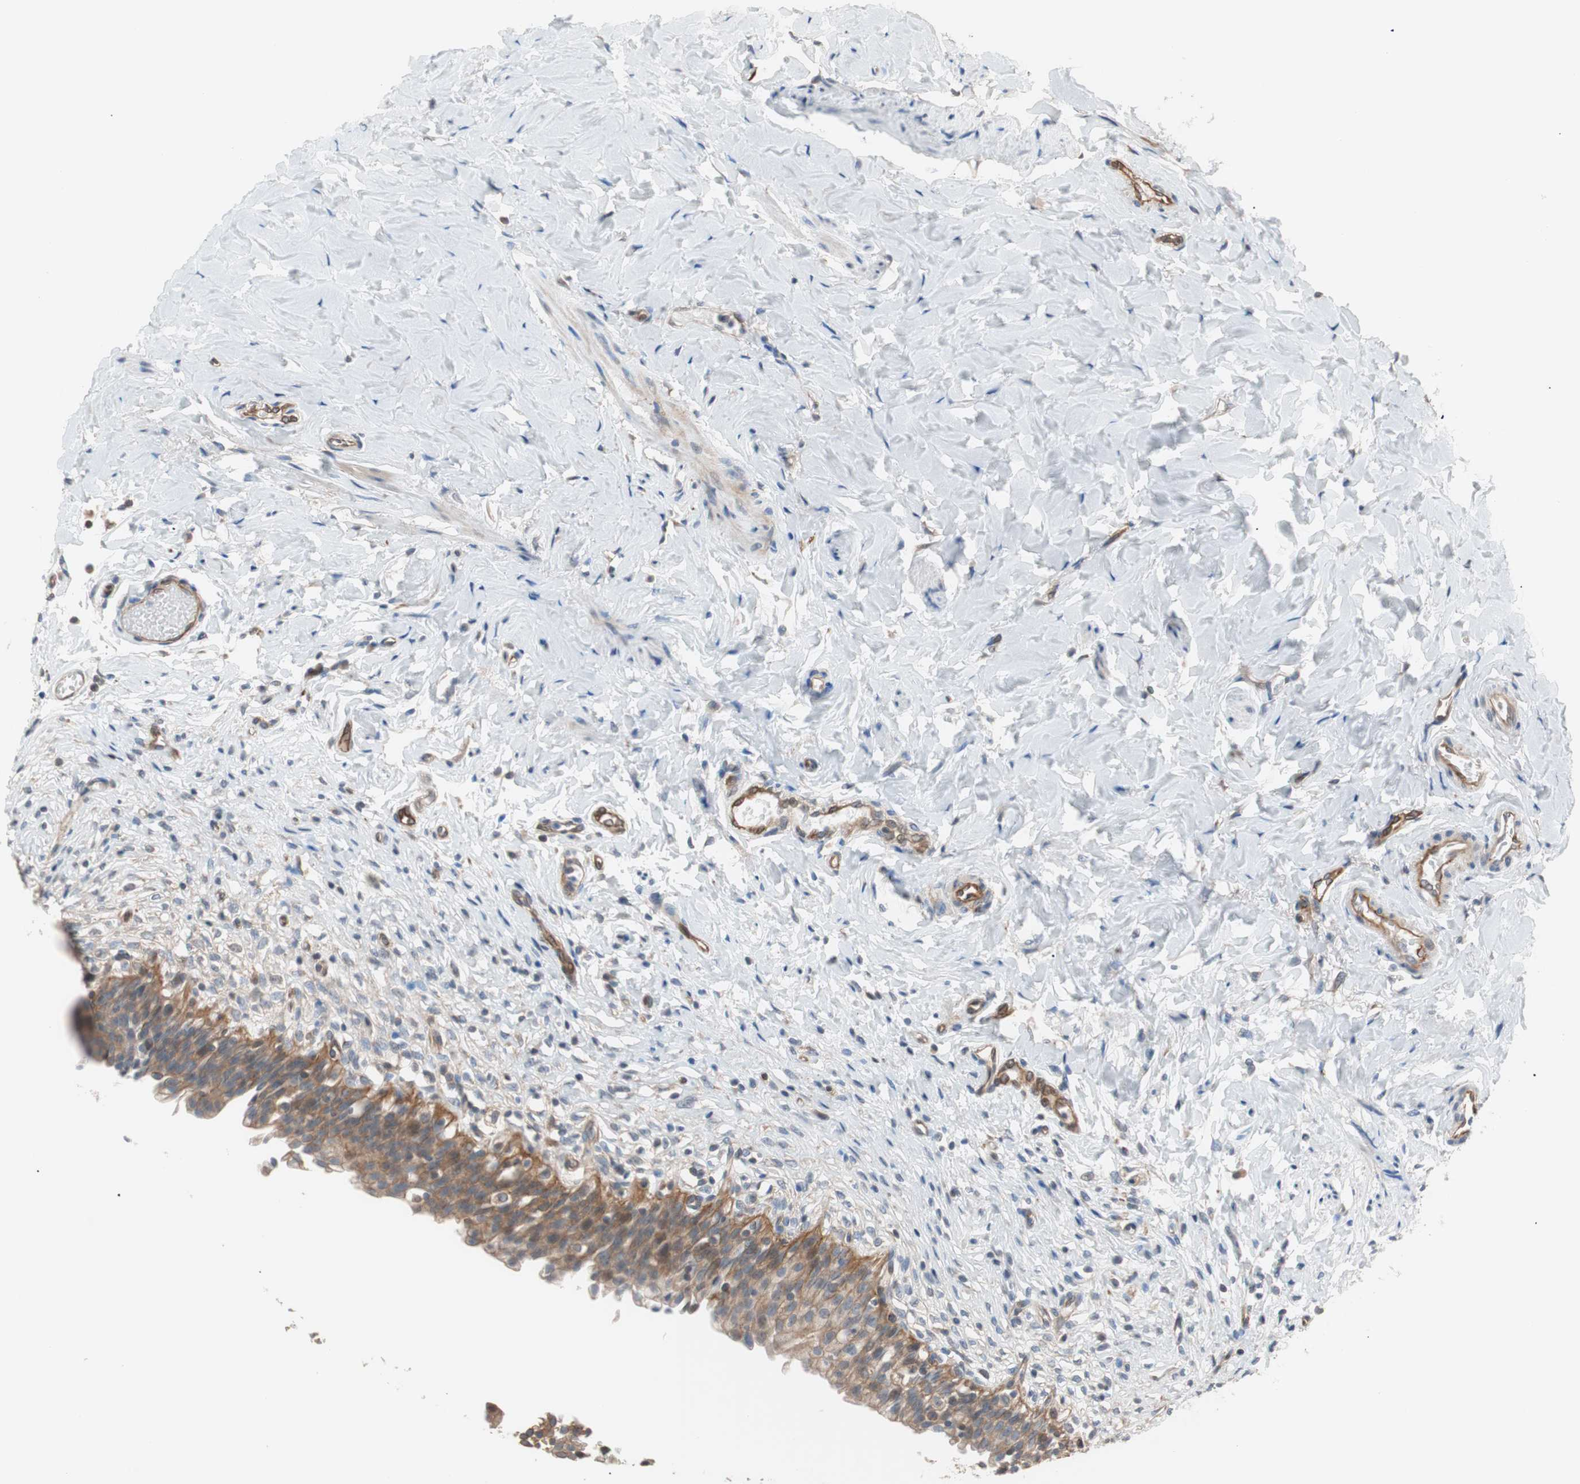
{"staining": {"intensity": "moderate", "quantity": ">75%", "location": "cytoplasmic/membranous"}, "tissue": "urinary bladder", "cell_type": "Urothelial cells", "image_type": "normal", "snomed": [{"axis": "morphology", "description": "Normal tissue, NOS"}, {"axis": "morphology", "description": "Inflammation, NOS"}, {"axis": "topography", "description": "Urinary bladder"}], "caption": "This image demonstrates normal urinary bladder stained with immunohistochemistry (IHC) to label a protein in brown. The cytoplasmic/membranous of urothelial cells show moderate positivity for the protein. Nuclei are counter-stained blue.", "gene": "SMG1", "patient": {"sex": "female", "age": 80}}